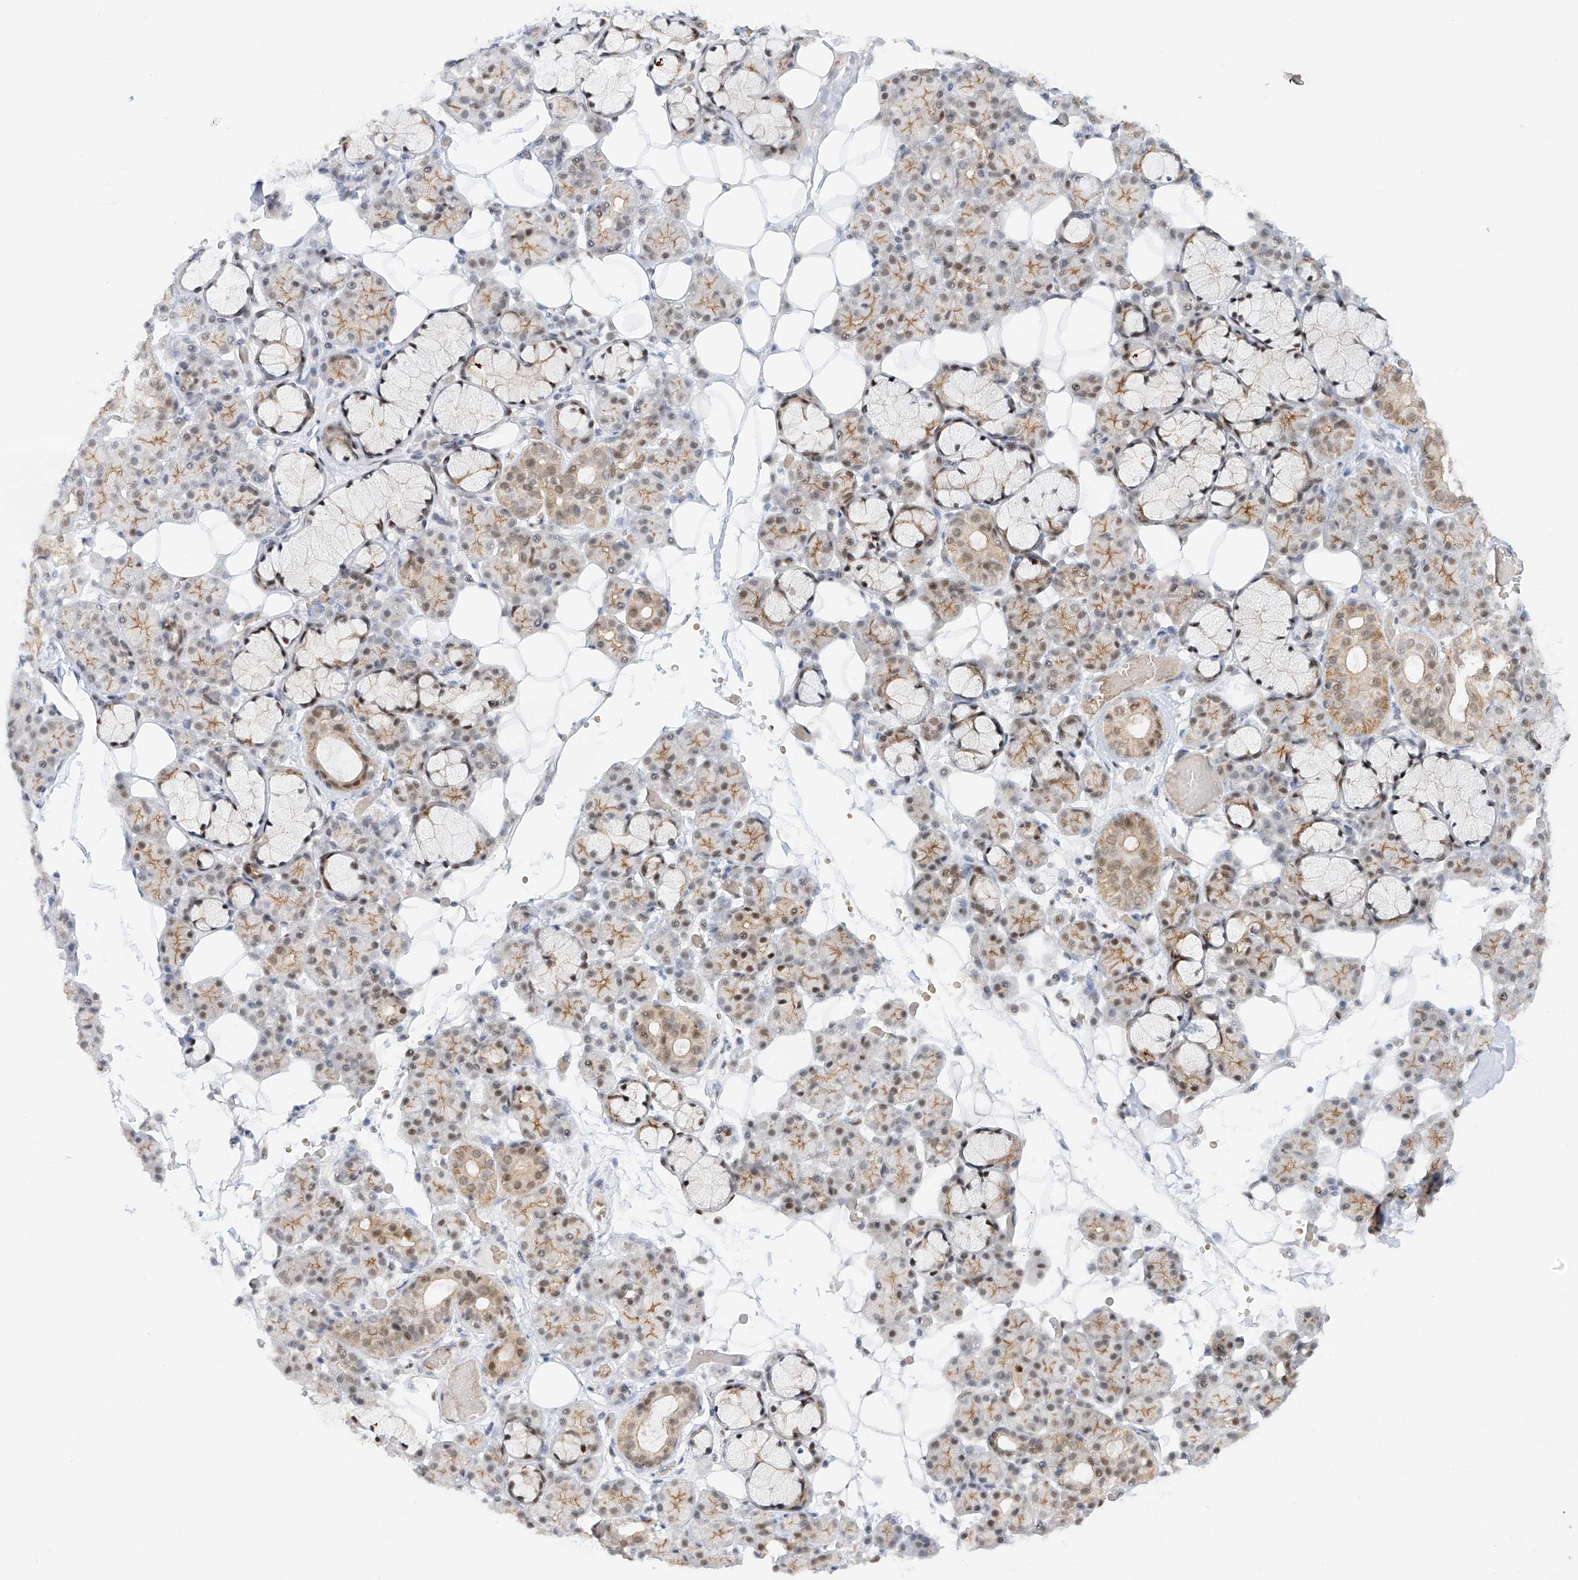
{"staining": {"intensity": "moderate", "quantity": "25%-75%", "location": "cytoplasmic/membranous,nuclear"}, "tissue": "salivary gland", "cell_type": "Glandular cells", "image_type": "normal", "snomed": [{"axis": "morphology", "description": "Normal tissue, NOS"}, {"axis": "topography", "description": "Salivary gland"}], "caption": "This histopathology image demonstrates immunohistochemistry staining of benign salivary gland, with medium moderate cytoplasmic/membranous,nuclear positivity in approximately 25%-75% of glandular cells.", "gene": "POGK", "patient": {"sex": "male", "age": 63}}